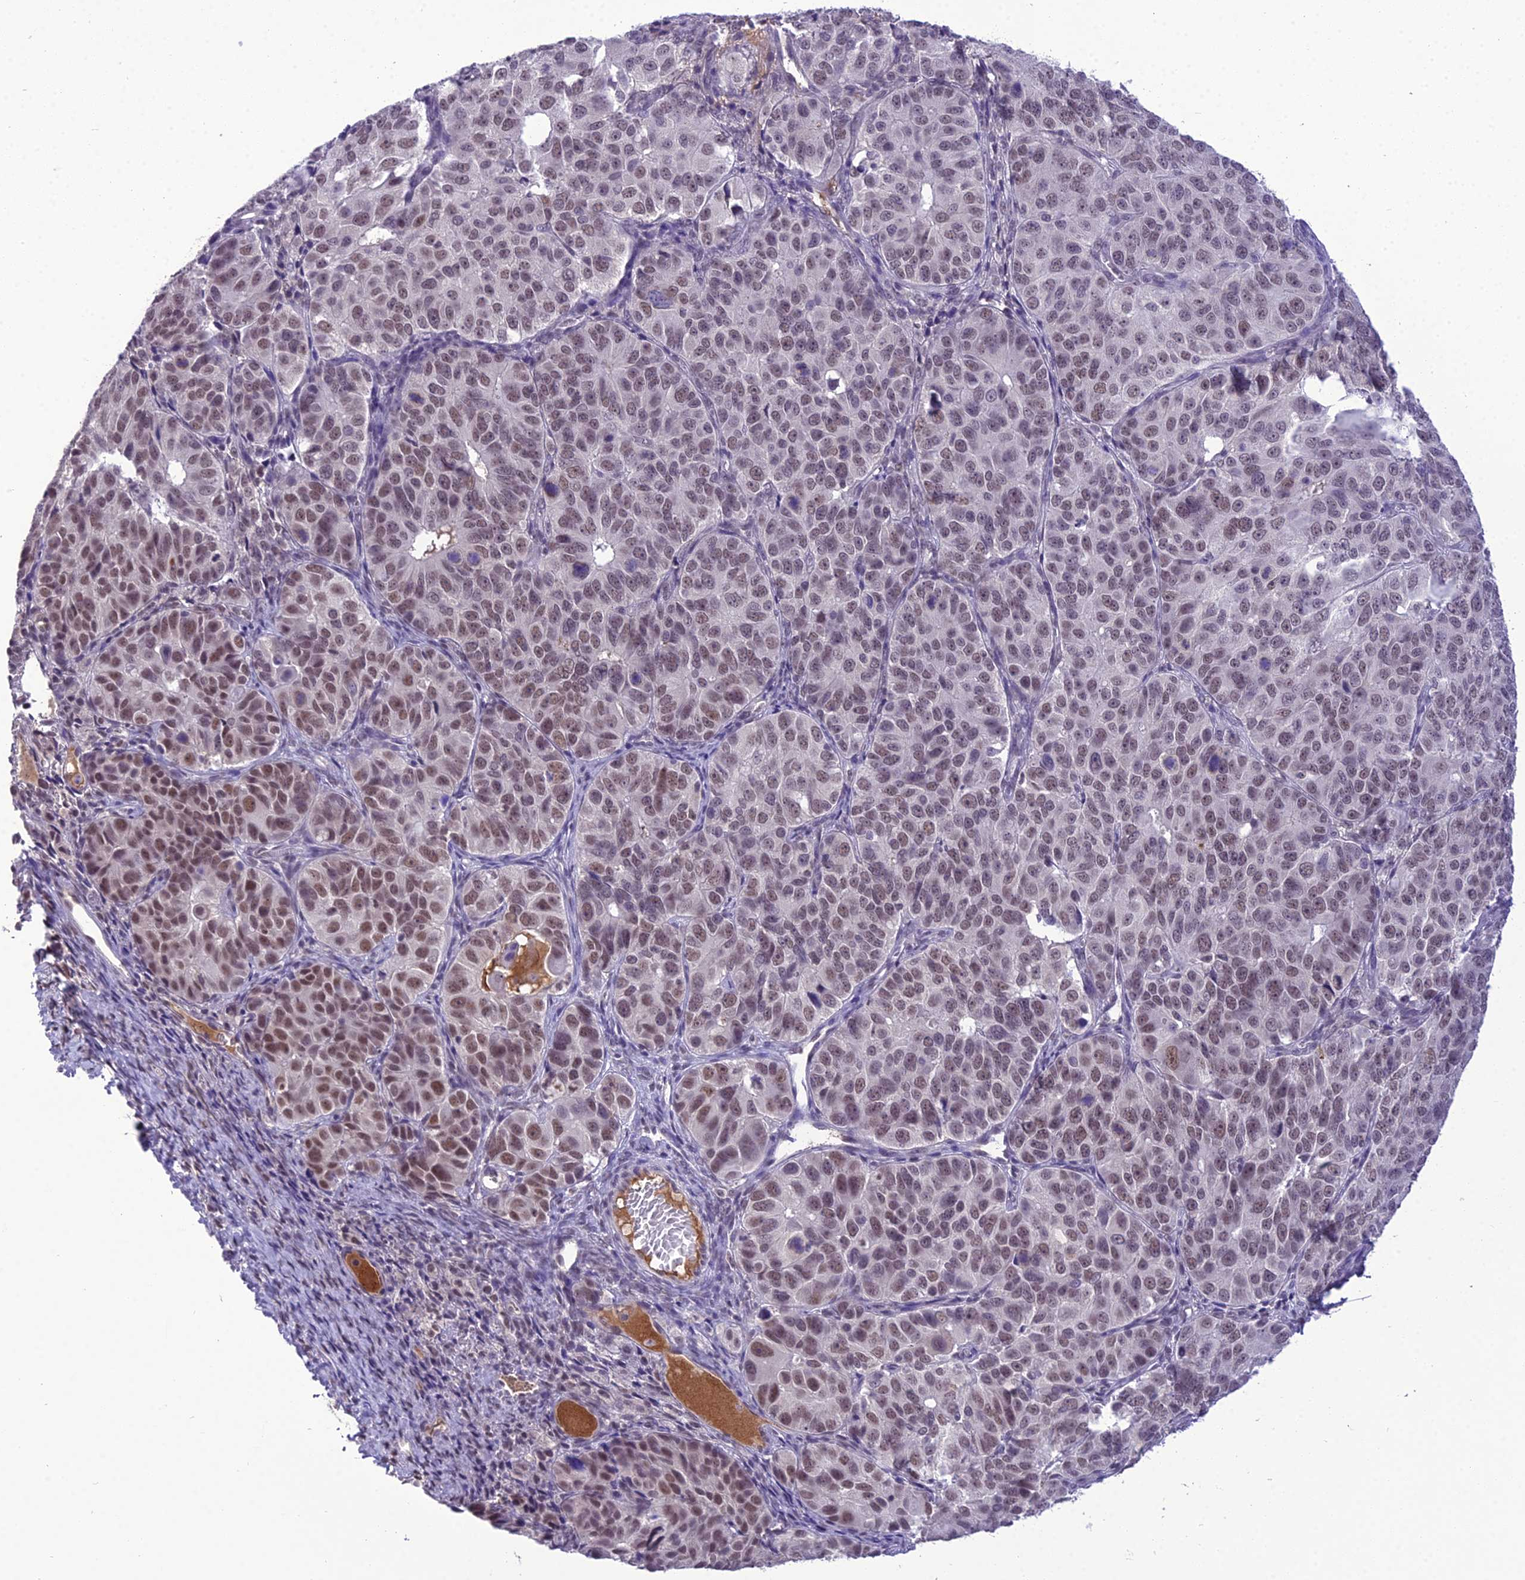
{"staining": {"intensity": "moderate", "quantity": ">75%", "location": "nuclear"}, "tissue": "ovarian cancer", "cell_type": "Tumor cells", "image_type": "cancer", "snomed": [{"axis": "morphology", "description": "Carcinoma, endometroid"}, {"axis": "topography", "description": "Ovary"}], "caption": "Human ovarian endometroid carcinoma stained for a protein (brown) shows moderate nuclear positive expression in approximately >75% of tumor cells.", "gene": "SH3RF3", "patient": {"sex": "female", "age": 51}}